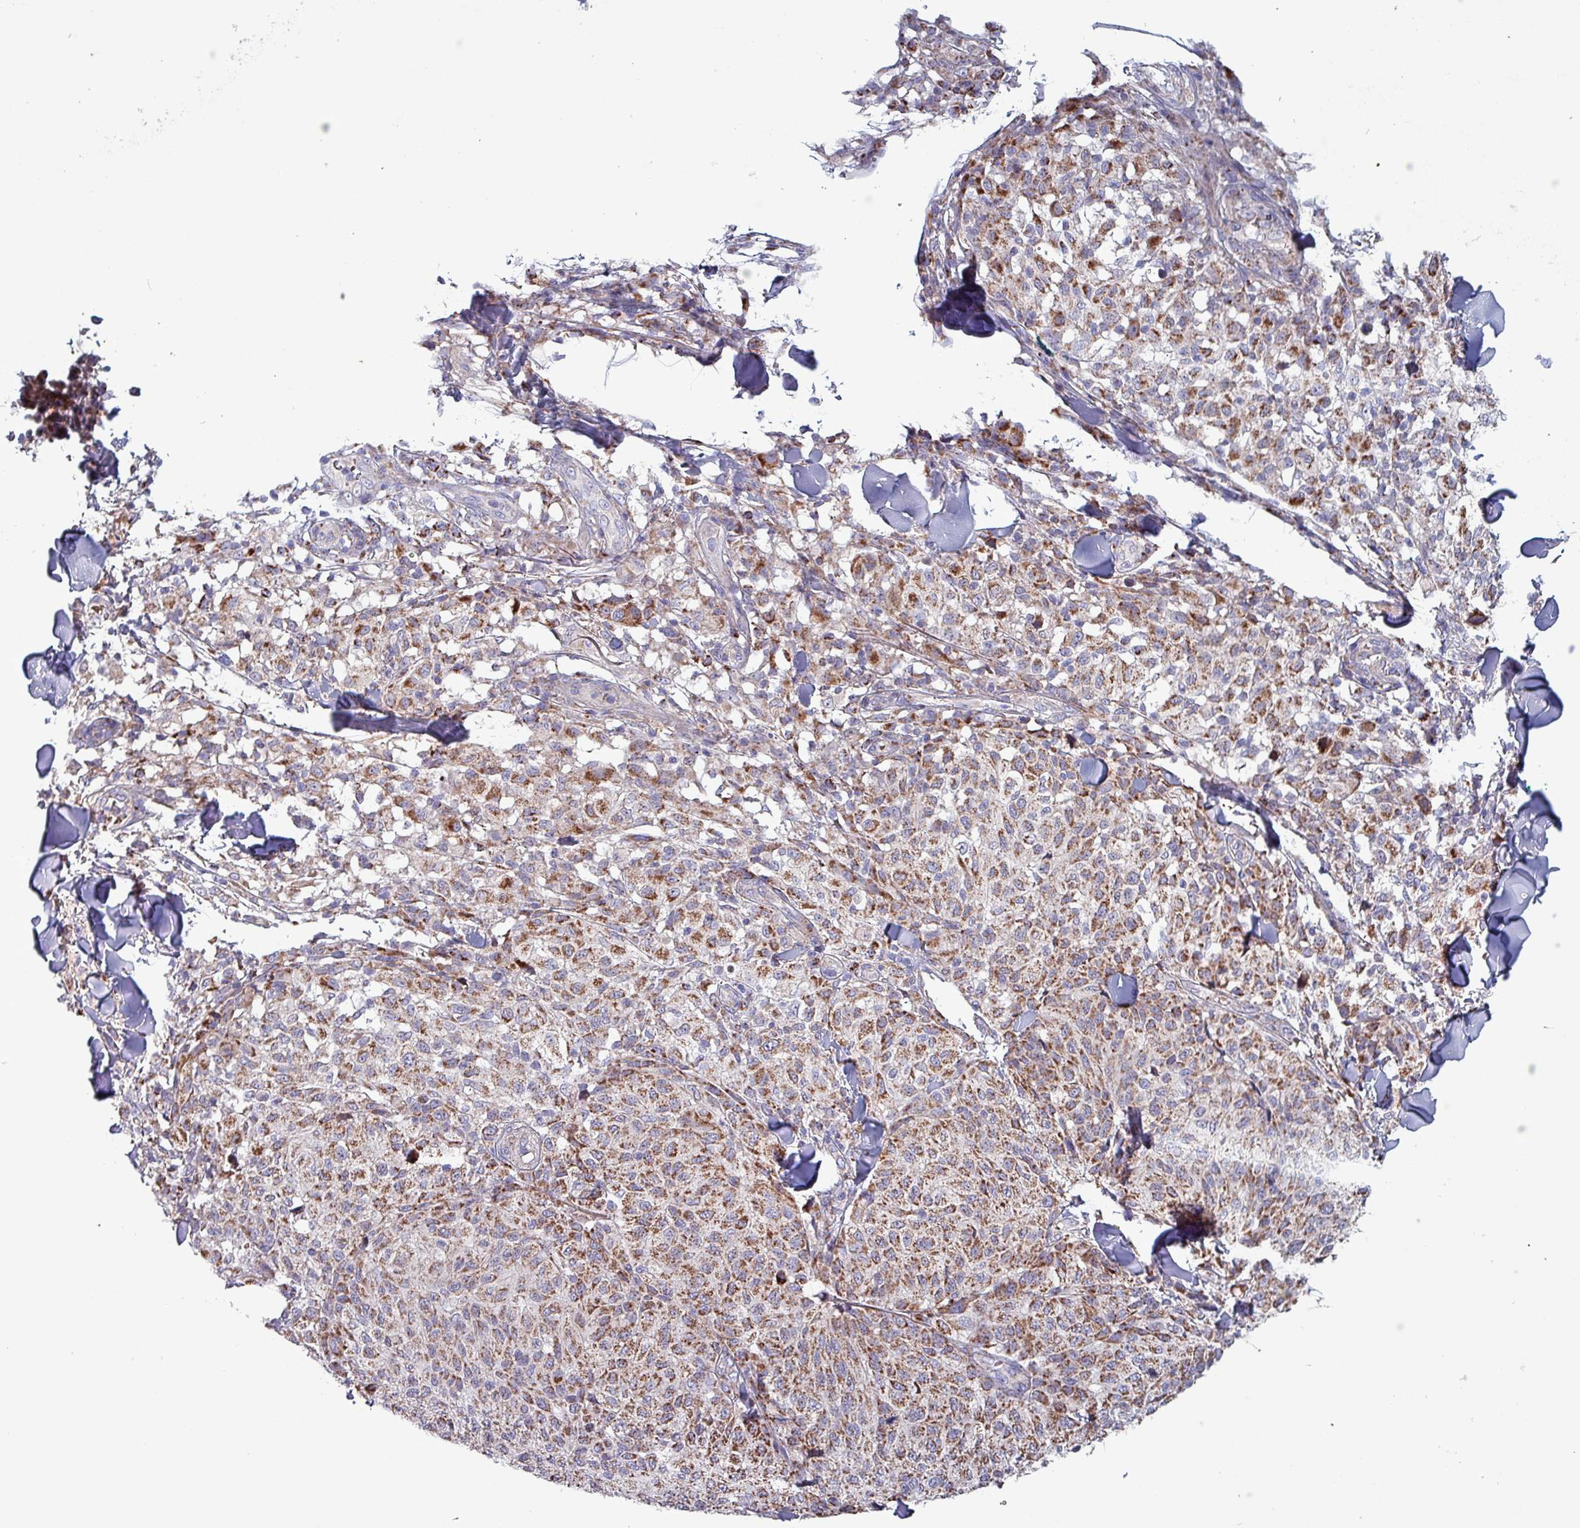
{"staining": {"intensity": "moderate", "quantity": ">75%", "location": "cytoplasmic/membranous"}, "tissue": "melanoma", "cell_type": "Tumor cells", "image_type": "cancer", "snomed": [{"axis": "morphology", "description": "Malignant melanoma, NOS"}, {"axis": "topography", "description": "Skin"}], "caption": "Immunohistochemical staining of human melanoma reveals medium levels of moderate cytoplasmic/membranous protein positivity in about >75% of tumor cells. The staining is performed using DAB (3,3'-diaminobenzidine) brown chromogen to label protein expression. The nuclei are counter-stained blue using hematoxylin.", "gene": "ZNF322", "patient": {"sex": "male", "age": 66}}